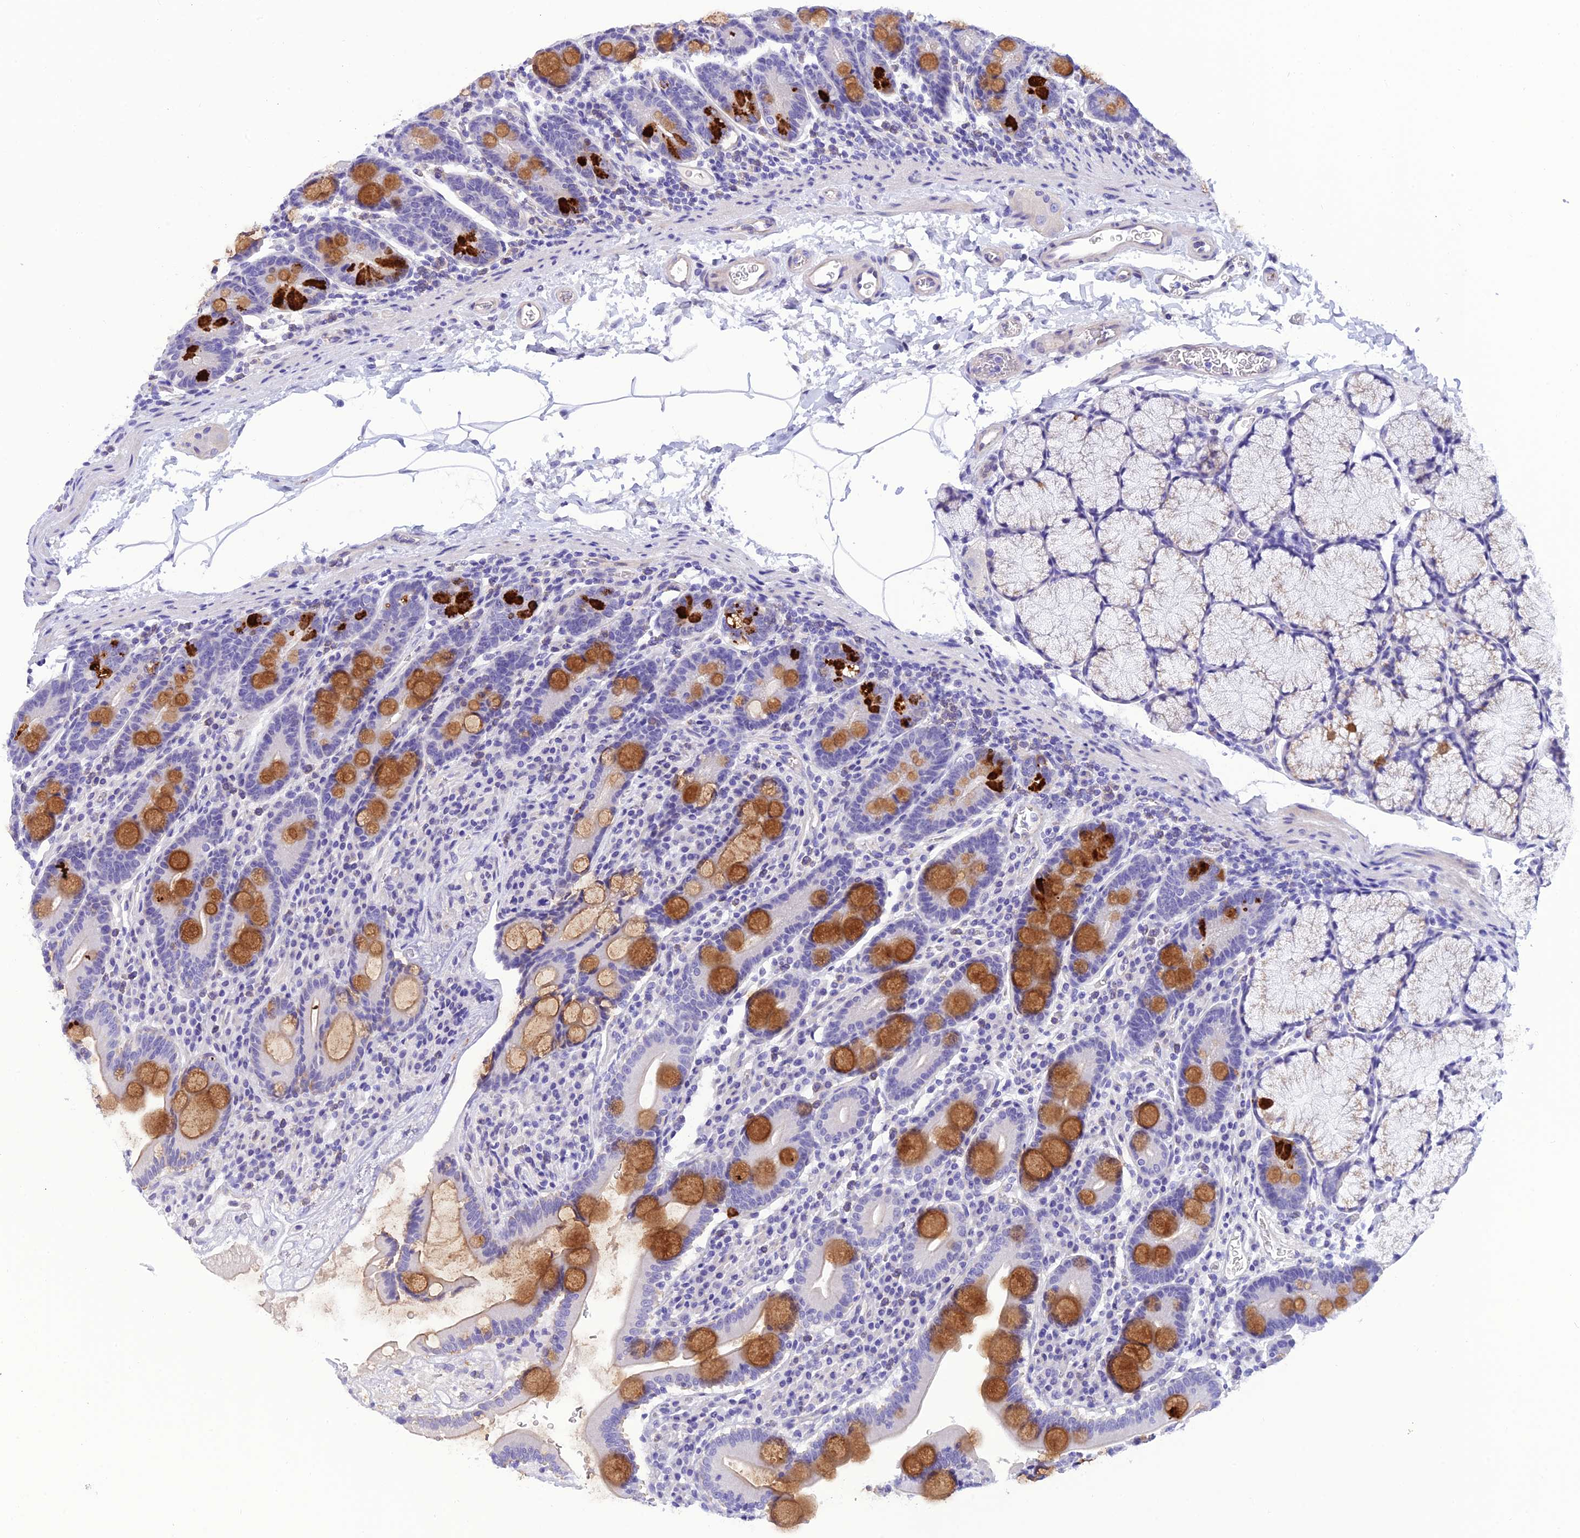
{"staining": {"intensity": "strong", "quantity": "<25%", "location": "cytoplasmic/membranous"}, "tissue": "duodenum", "cell_type": "Glandular cells", "image_type": "normal", "snomed": [{"axis": "morphology", "description": "Normal tissue, NOS"}, {"axis": "topography", "description": "Duodenum"}], "caption": "IHC photomicrograph of benign duodenum: human duodenum stained using IHC reveals medium levels of strong protein expression localized specifically in the cytoplasmic/membranous of glandular cells, appearing as a cytoplasmic/membranous brown color.", "gene": "C17orf67", "patient": {"sex": "male", "age": 35}}